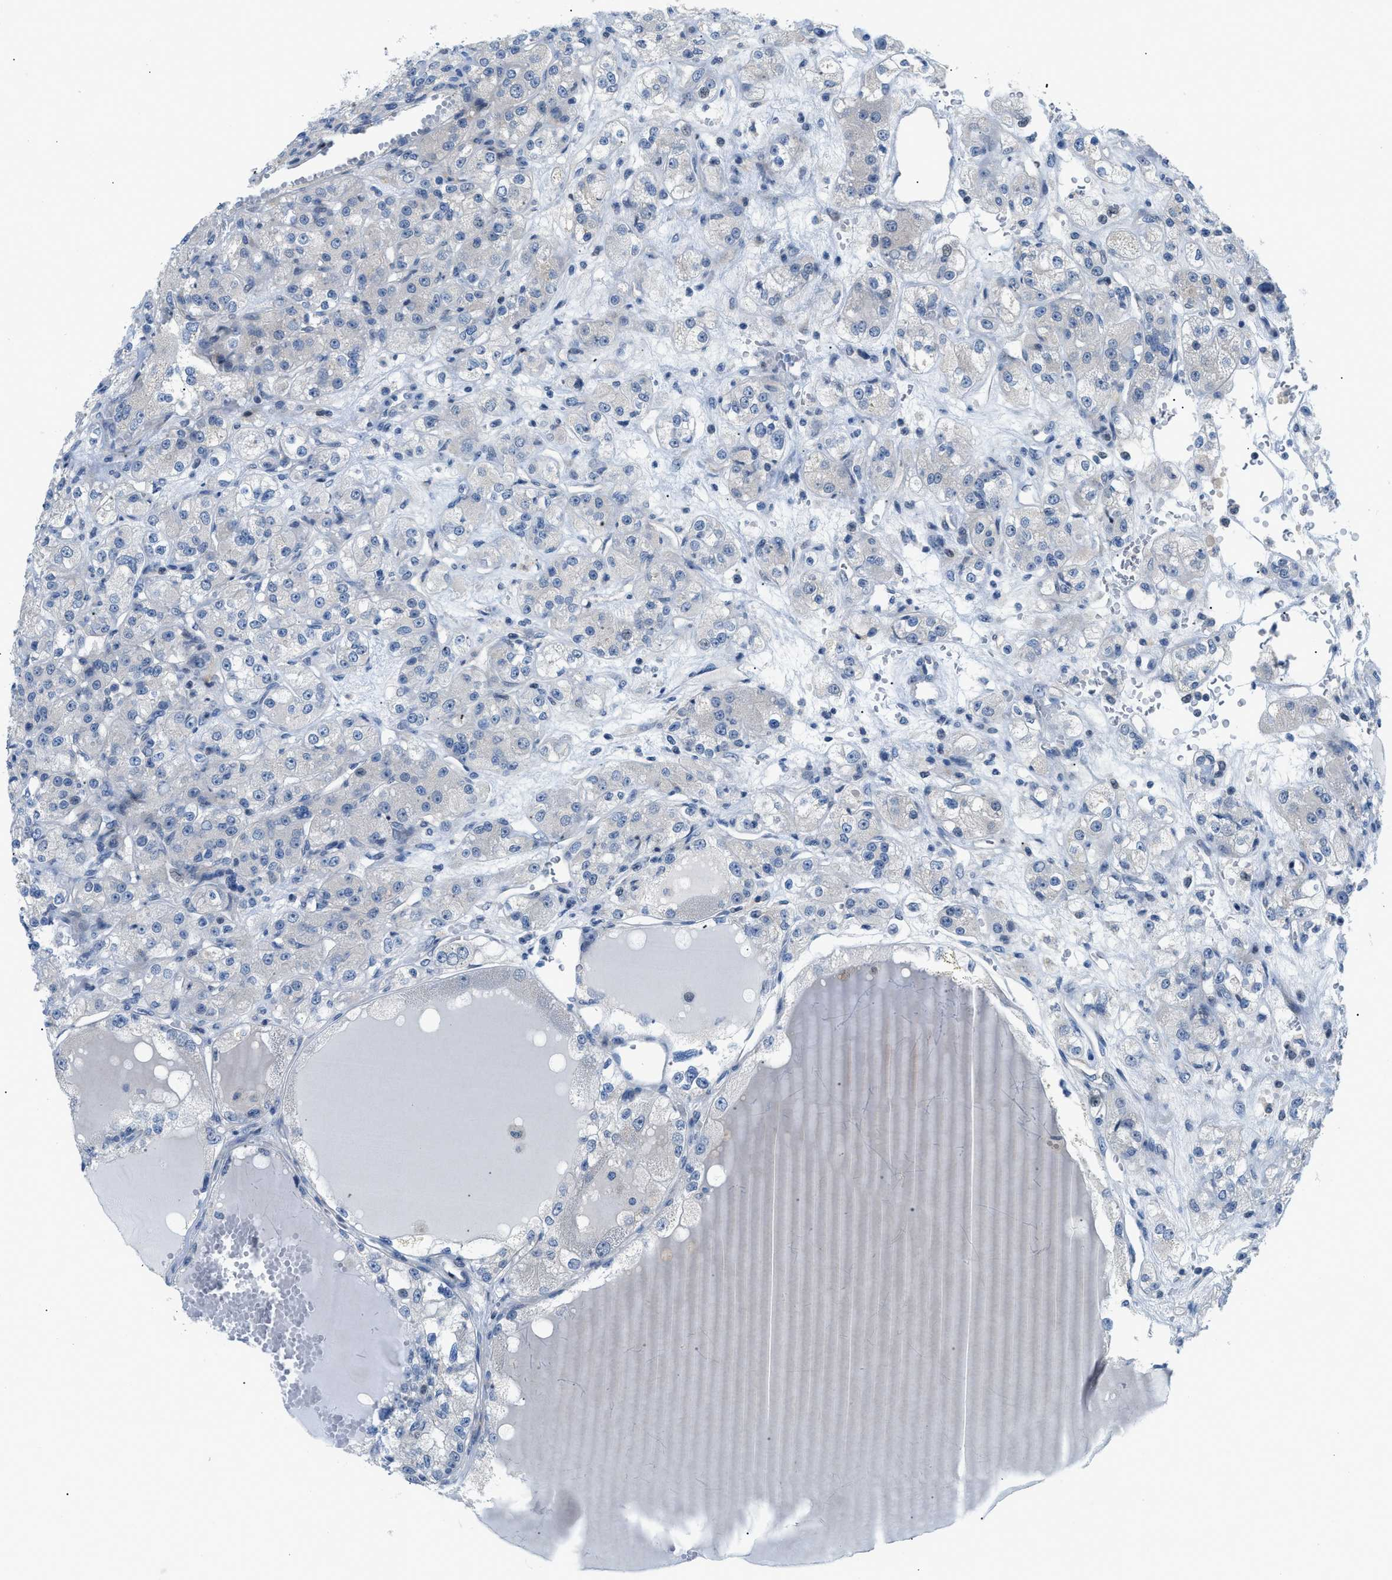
{"staining": {"intensity": "negative", "quantity": "none", "location": "none"}, "tissue": "renal cancer", "cell_type": "Tumor cells", "image_type": "cancer", "snomed": [{"axis": "morphology", "description": "Normal tissue, NOS"}, {"axis": "morphology", "description": "Adenocarcinoma, NOS"}, {"axis": "topography", "description": "Kidney"}], "caption": "Immunohistochemistry histopathology image of neoplastic tissue: adenocarcinoma (renal) stained with DAB demonstrates no significant protein expression in tumor cells.", "gene": "FDCSP", "patient": {"sex": "male", "age": 61}}